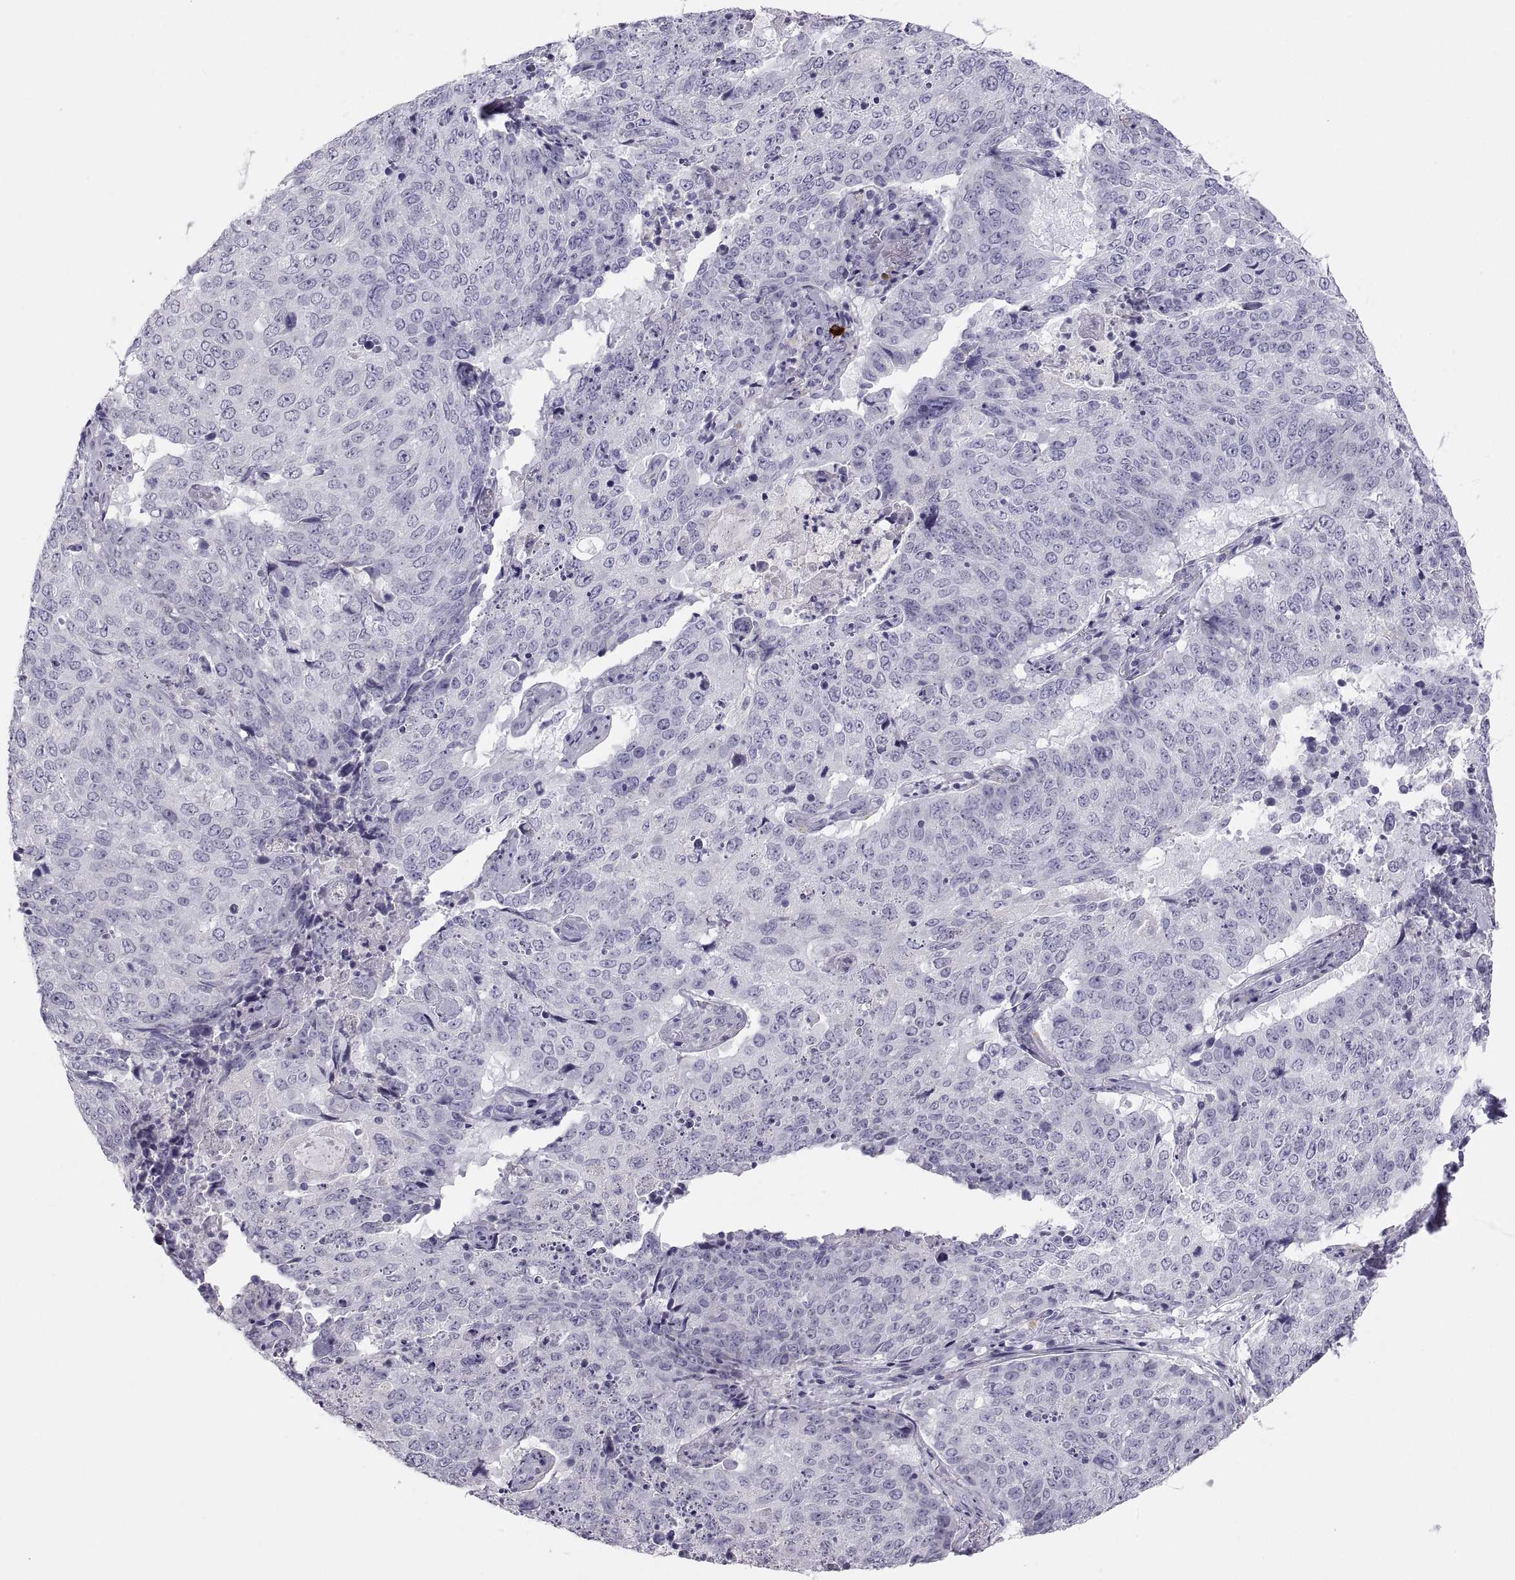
{"staining": {"intensity": "negative", "quantity": "none", "location": "none"}, "tissue": "lung cancer", "cell_type": "Tumor cells", "image_type": "cancer", "snomed": [{"axis": "morphology", "description": "Normal tissue, NOS"}, {"axis": "morphology", "description": "Squamous cell carcinoma, NOS"}, {"axis": "topography", "description": "Bronchus"}, {"axis": "topography", "description": "Lung"}], "caption": "DAB immunohistochemical staining of lung cancer exhibits no significant positivity in tumor cells.", "gene": "IGSF1", "patient": {"sex": "male", "age": 64}}